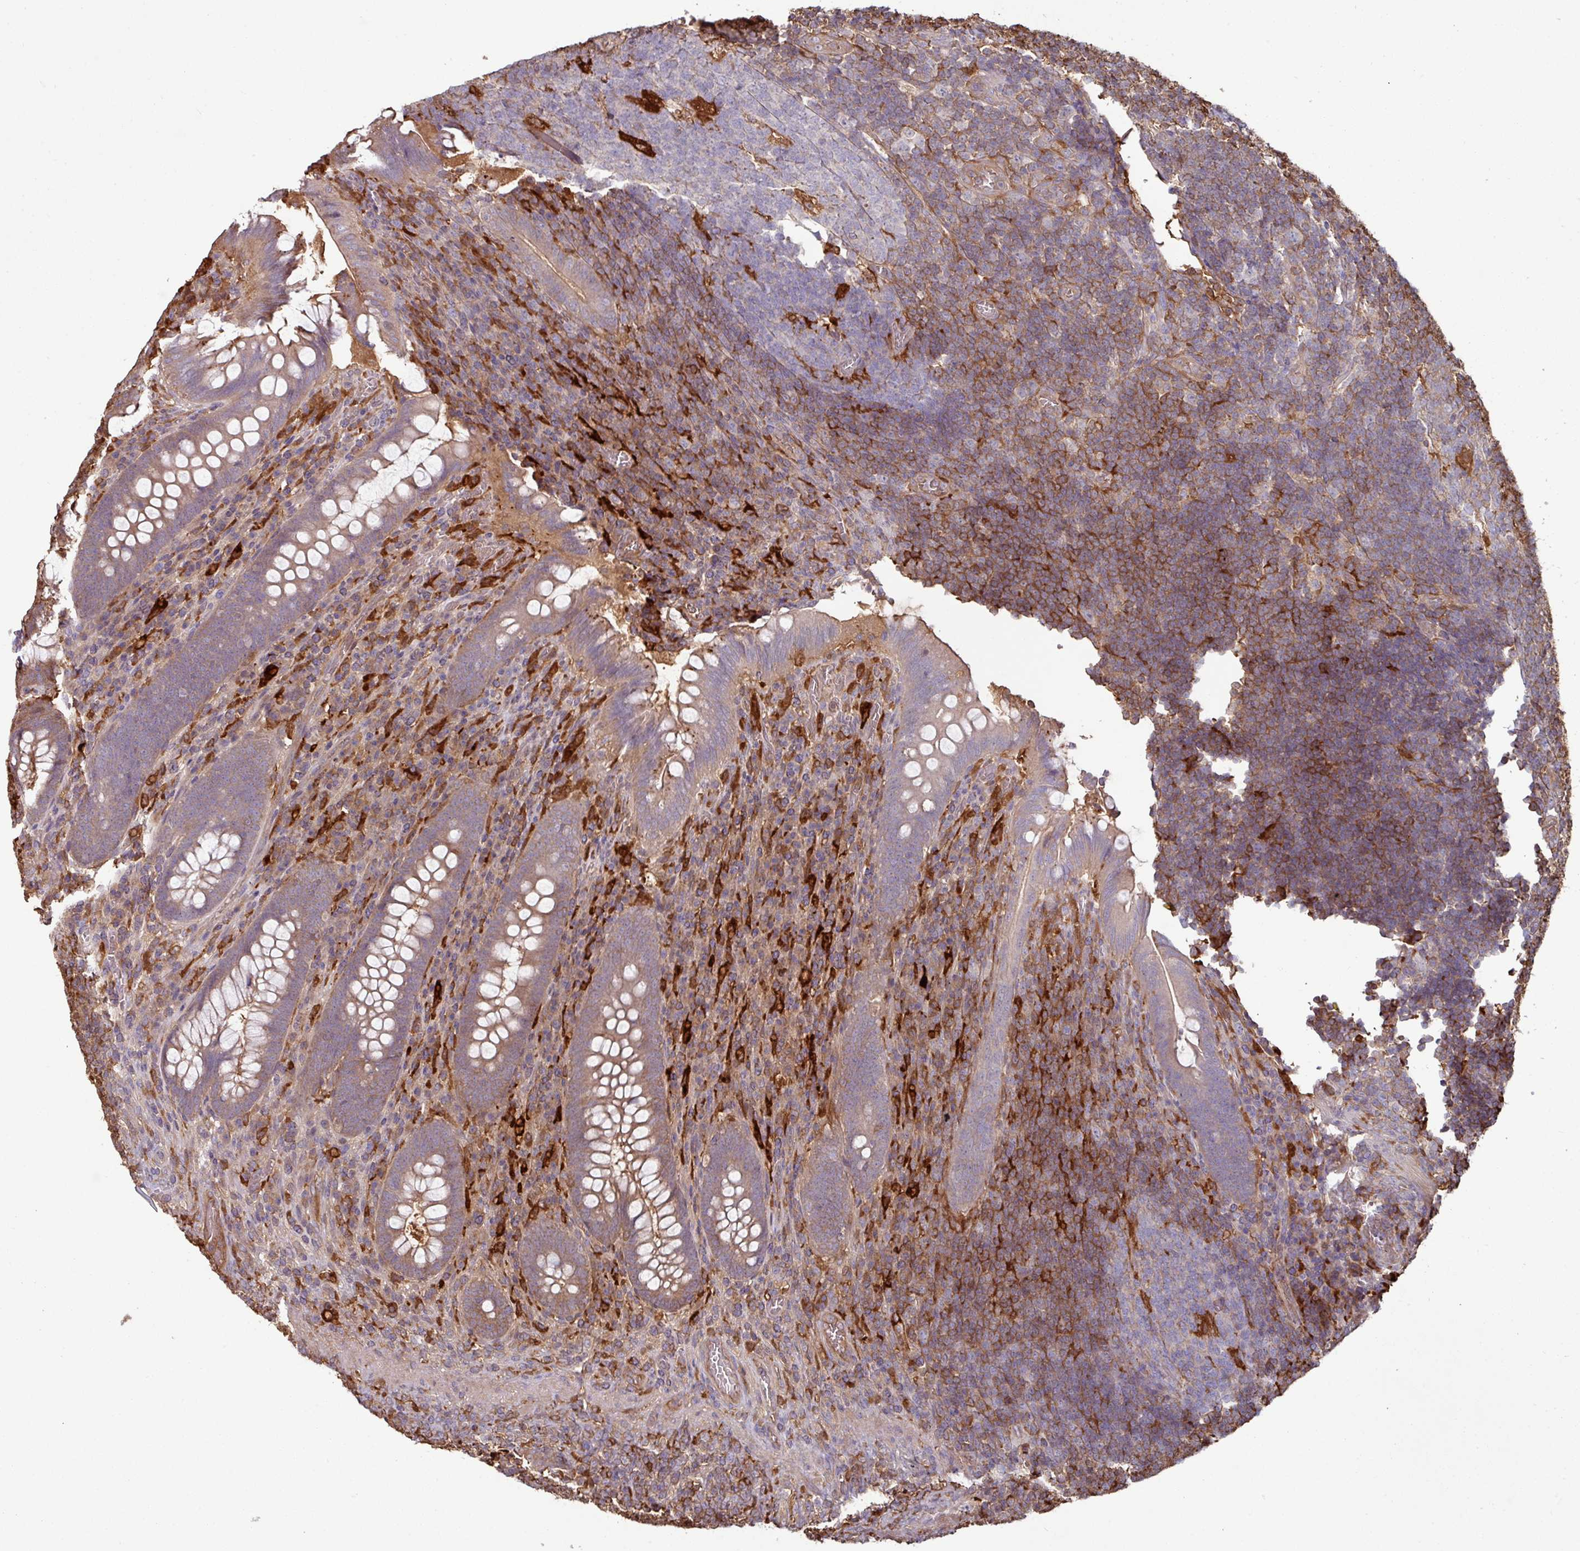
{"staining": {"intensity": "moderate", "quantity": "25%-75%", "location": "cytoplasmic/membranous"}, "tissue": "appendix", "cell_type": "Glandular cells", "image_type": "normal", "snomed": [{"axis": "morphology", "description": "Normal tissue, NOS"}, {"axis": "topography", "description": "Appendix"}], "caption": "Immunohistochemistry (IHC) image of unremarkable appendix: human appendix stained using IHC exhibits medium levels of moderate protein expression localized specifically in the cytoplasmic/membranous of glandular cells, appearing as a cytoplasmic/membranous brown color.", "gene": "GNPDA1", "patient": {"sex": "female", "age": 43}}